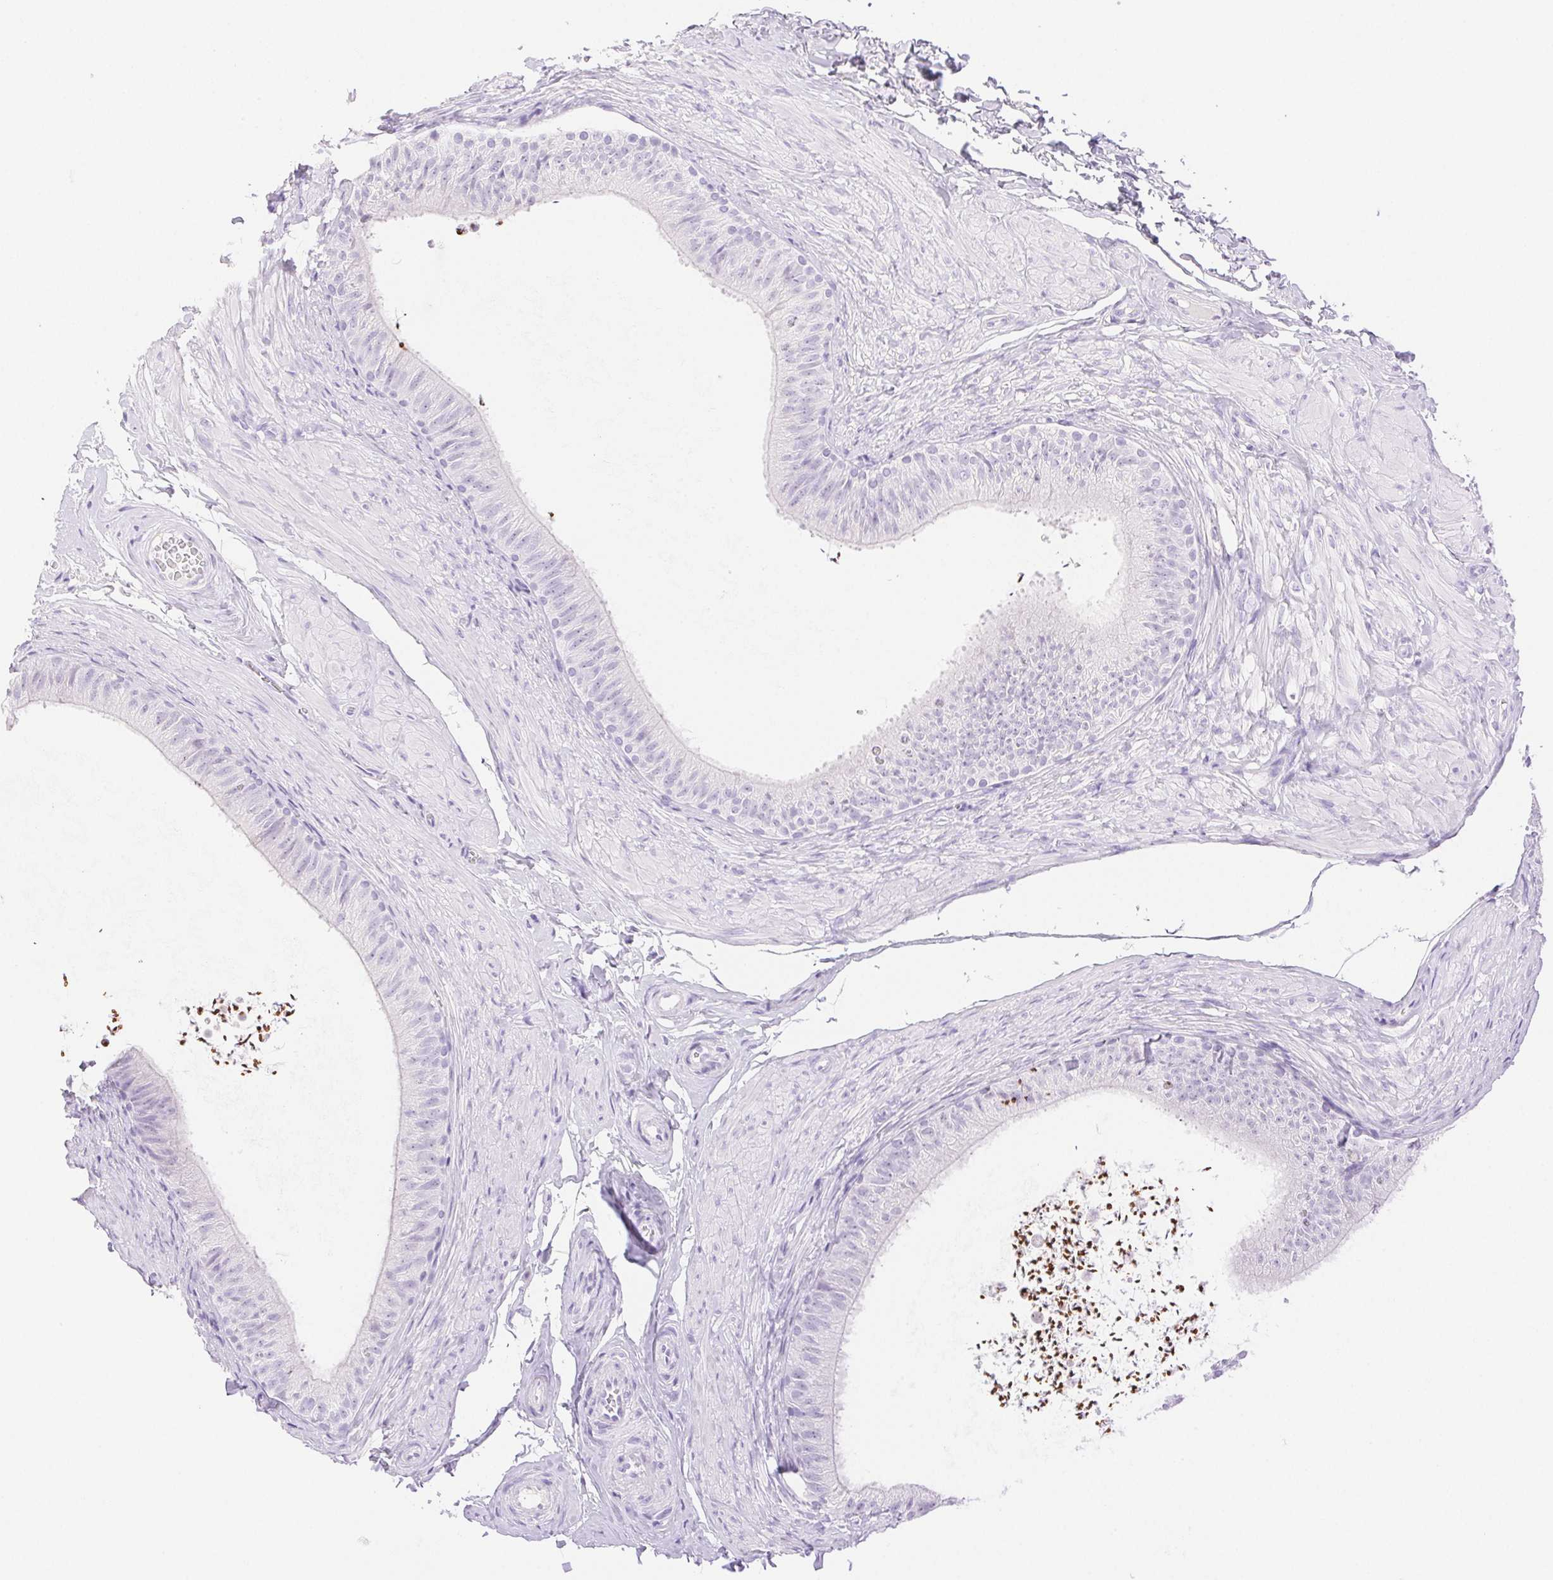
{"staining": {"intensity": "negative", "quantity": "none", "location": "none"}, "tissue": "epididymis", "cell_type": "Glandular cells", "image_type": "normal", "snomed": [{"axis": "morphology", "description": "Normal tissue, NOS"}, {"axis": "topography", "description": "Epididymis, spermatic cord, NOS"}, {"axis": "topography", "description": "Epididymis"}, {"axis": "topography", "description": "Peripheral nerve tissue"}], "caption": "Immunohistochemistry (IHC) micrograph of benign epididymis: human epididymis stained with DAB (3,3'-diaminobenzidine) demonstrates no significant protein positivity in glandular cells. (Immunohistochemistry (IHC), brightfield microscopy, high magnification).", "gene": "SPACA4", "patient": {"sex": "male", "age": 29}}